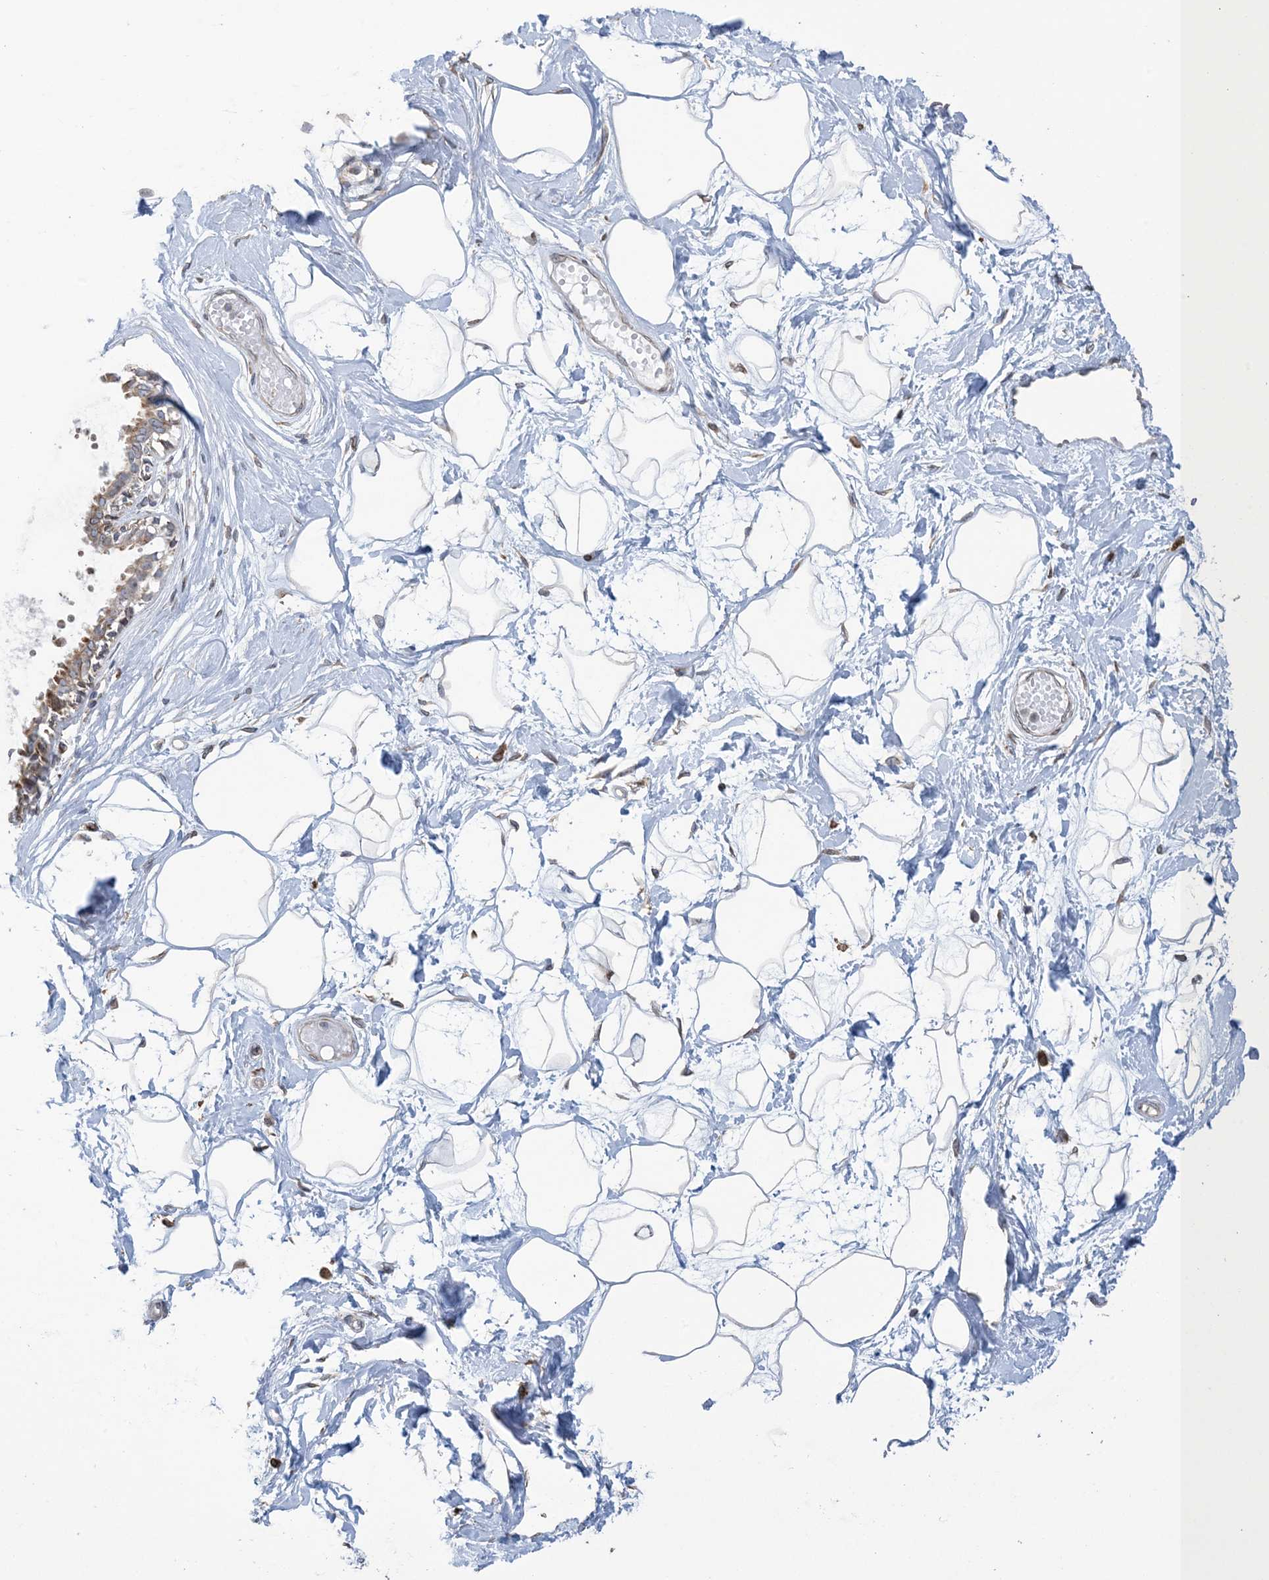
{"staining": {"intensity": "negative", "quantity": "none", "location": "none"}, "tissue": "breast", "cell_type": "Adipocytes", "image_type": "normal", "snomed": [{"axis": "morphology", "description": "Normal tissue, NOS"}, {"axis": "topography", "description": "Breast"}], "caption": "DAB (3,3'-diaminobenzidine) immunohistochemical staining of normal human breast shows no significant positivity in adipocytes. (DAB immunohistochemistry (IHC) with hematoxylin counter stain).", "gene": "SHANK1", "patient": {"sex": "female", "age": 45}}